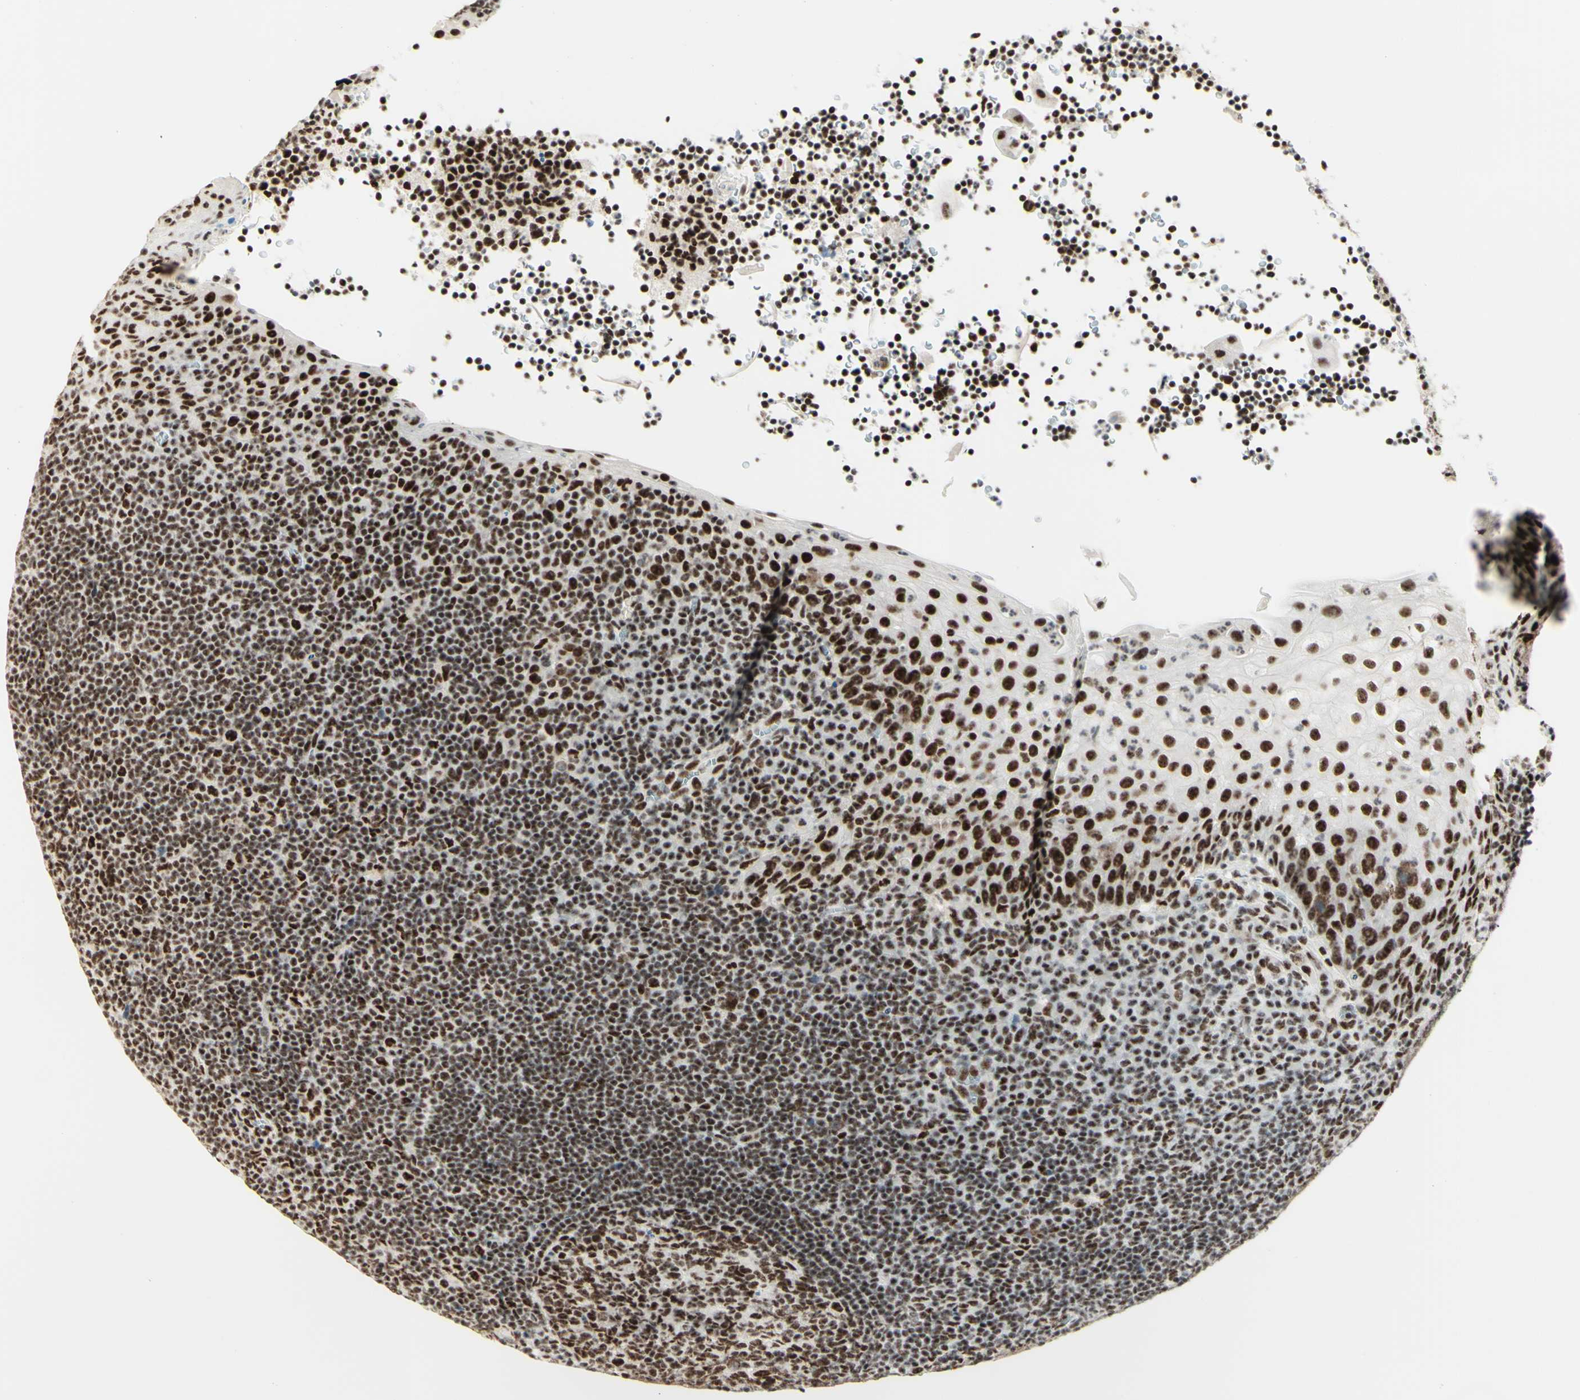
{"staining": {"intensity": "strong", "quantity": ">75%", "location": "nuclear"}, "tissue": "tonsil", "cell_type": "Germinal center cells", "image_type": "normal", "snomed": [{"axis": "morphology", "description": "Normal tissue, NOS"}, {"axis": "topography", "description": "Tonsil"}], "caption": "Germinal center cells exhibit high levels of strong nuclear positivity in approximately >75% of cells in unremarkable human tonsil. (IHC, brightfield microscopy, high magnification).", "gene": "WTAP", "patient": {"sex": "male", "age": 37}}